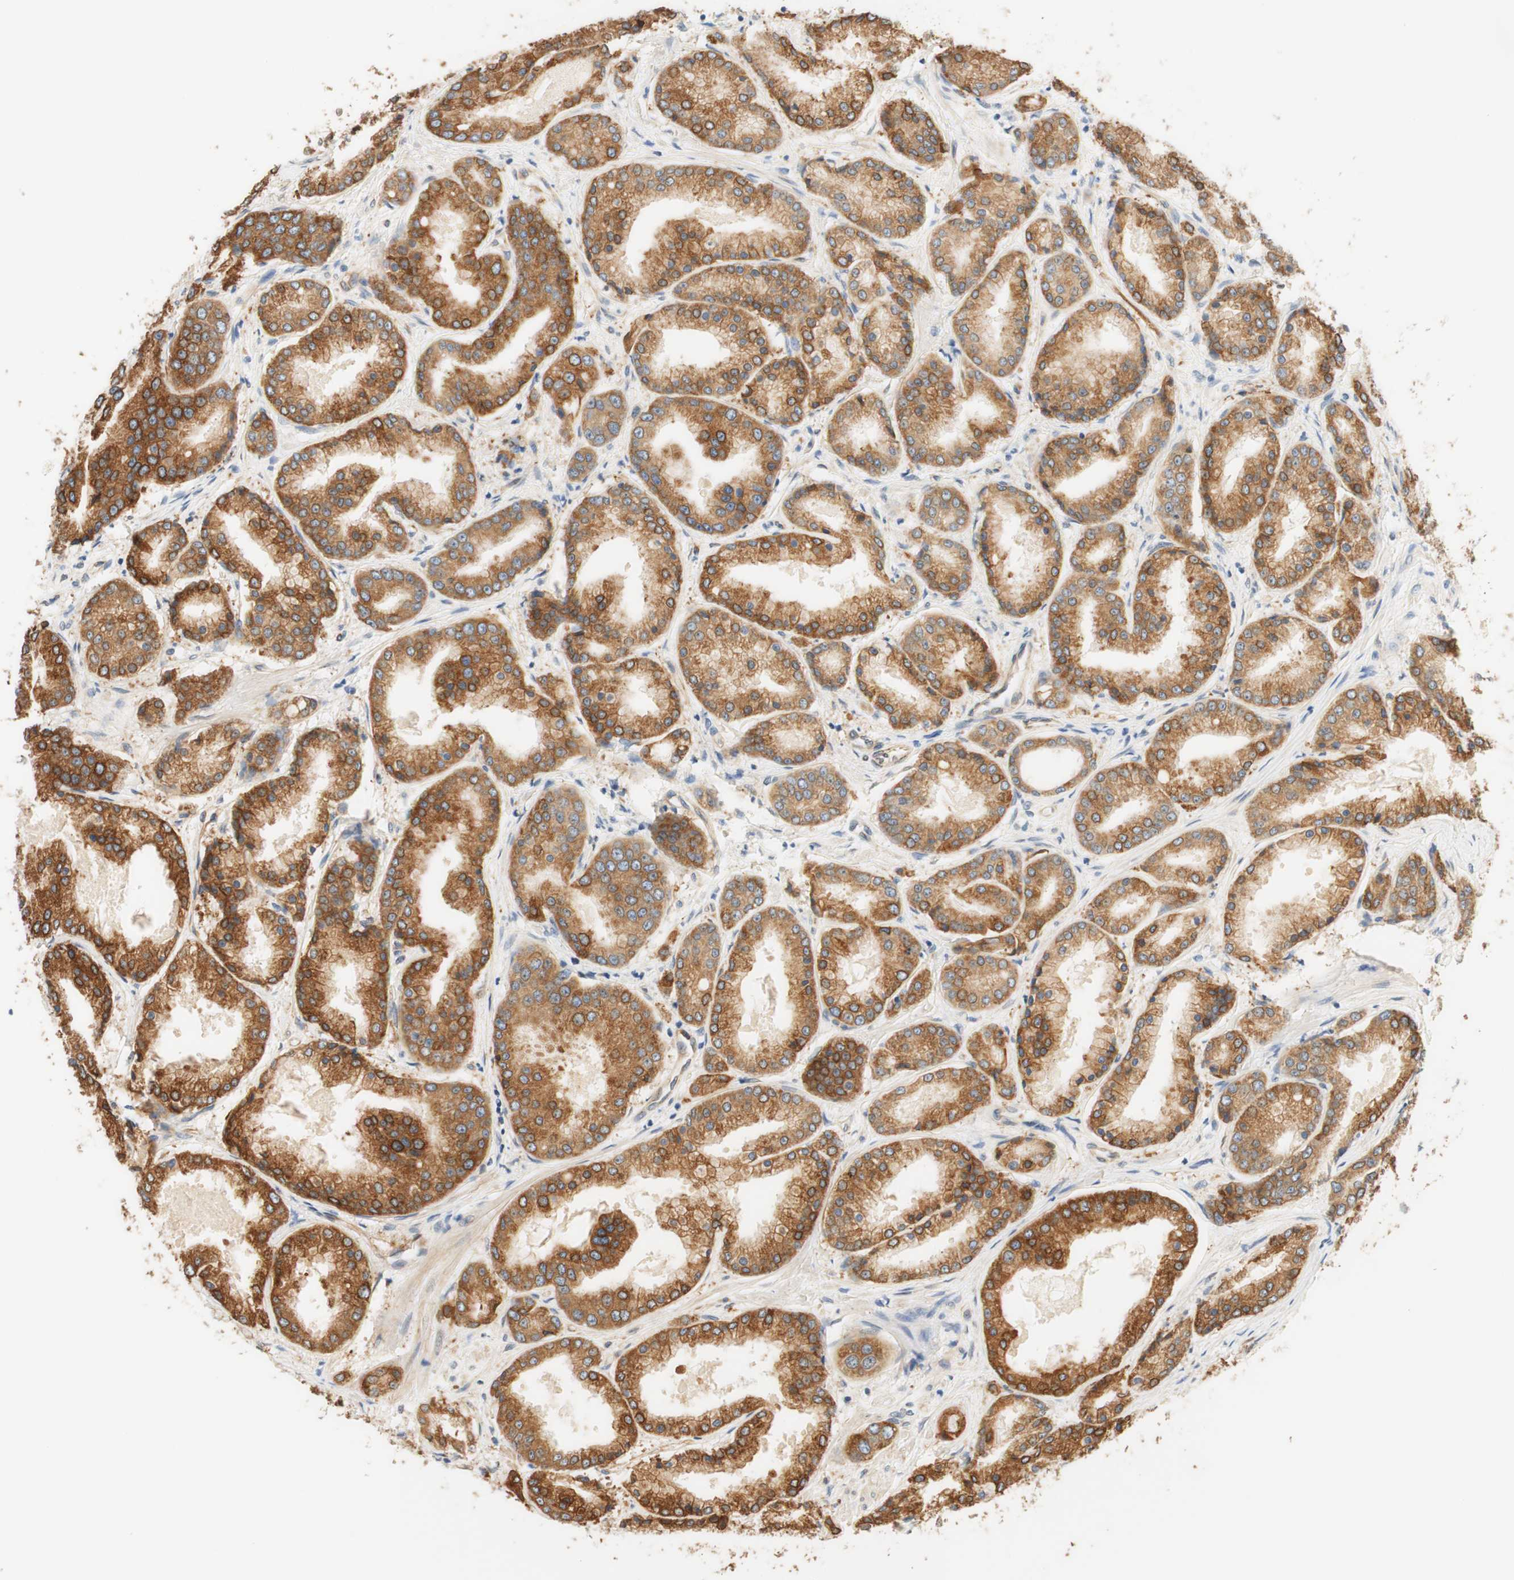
{"staining": {"intensity": "moderate", "quantity": ">75%", "location": "cytoplasmic/membranous,nuclear"}, "tissue": "prostate cancer", "cell_type": "Tumor cells", "image_type": "cancer", "snomed": [{"axis": "morphology", "description": "Adenocarcinoma, High grade"}, {"axis": "topography", "description": "Prostate"}], "caption": "High-grade adenocarcinoma (prostate) stained with DAB IHC shows medium levels of moderate cytoplasmic/membranous and nuclear expression in about >75% of tumor cells.", "gene": "ENDOD1", "patient": {"sex": "male", "age": 59}}